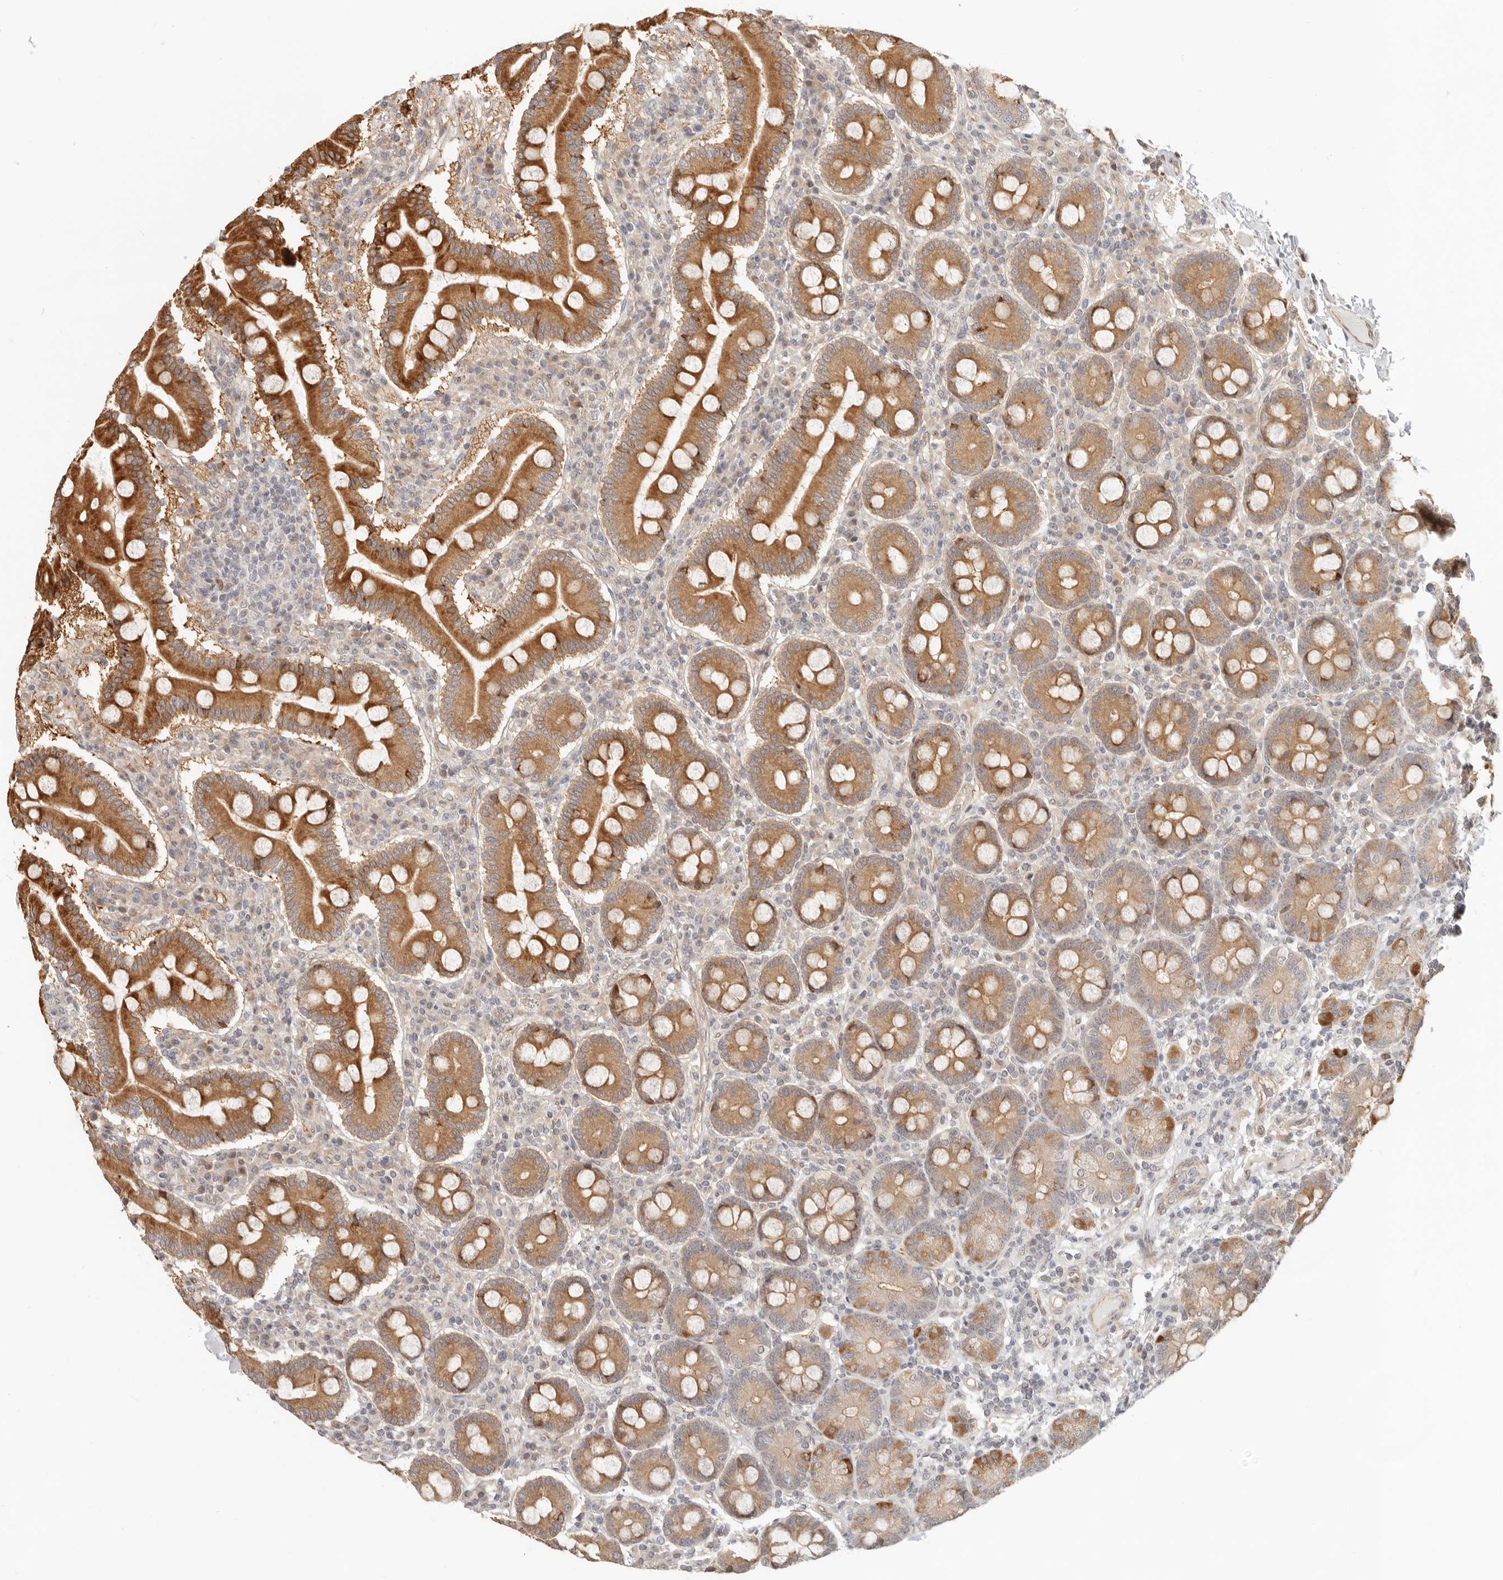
{"staining": {"intensity": "strong", "quantity": ">75%", "location": "cytoplasmic/membranous"}, "tissue": "duodenum", "cell_type": "Glandular cells", "image_type": "normal", "snomed": [{"axis": "morphology", "description": "Normal tissue, NOS"}, {"axis": "topography", "description": "Duodenum"}], "caption": "Protein expression by immunohistochemistry (IHC) displays strong cytoplasmic/membranous staining in about >75% of glandular cells in unremarkable duodenum. Using DAB (3,3'-diaminobenzidine) (brown) and hematoxylin (blue) stains, captured at high magnification using brightfield microscopy.", "gene": "TUFT1", "patient": {"sex": "male", "age": 50}}